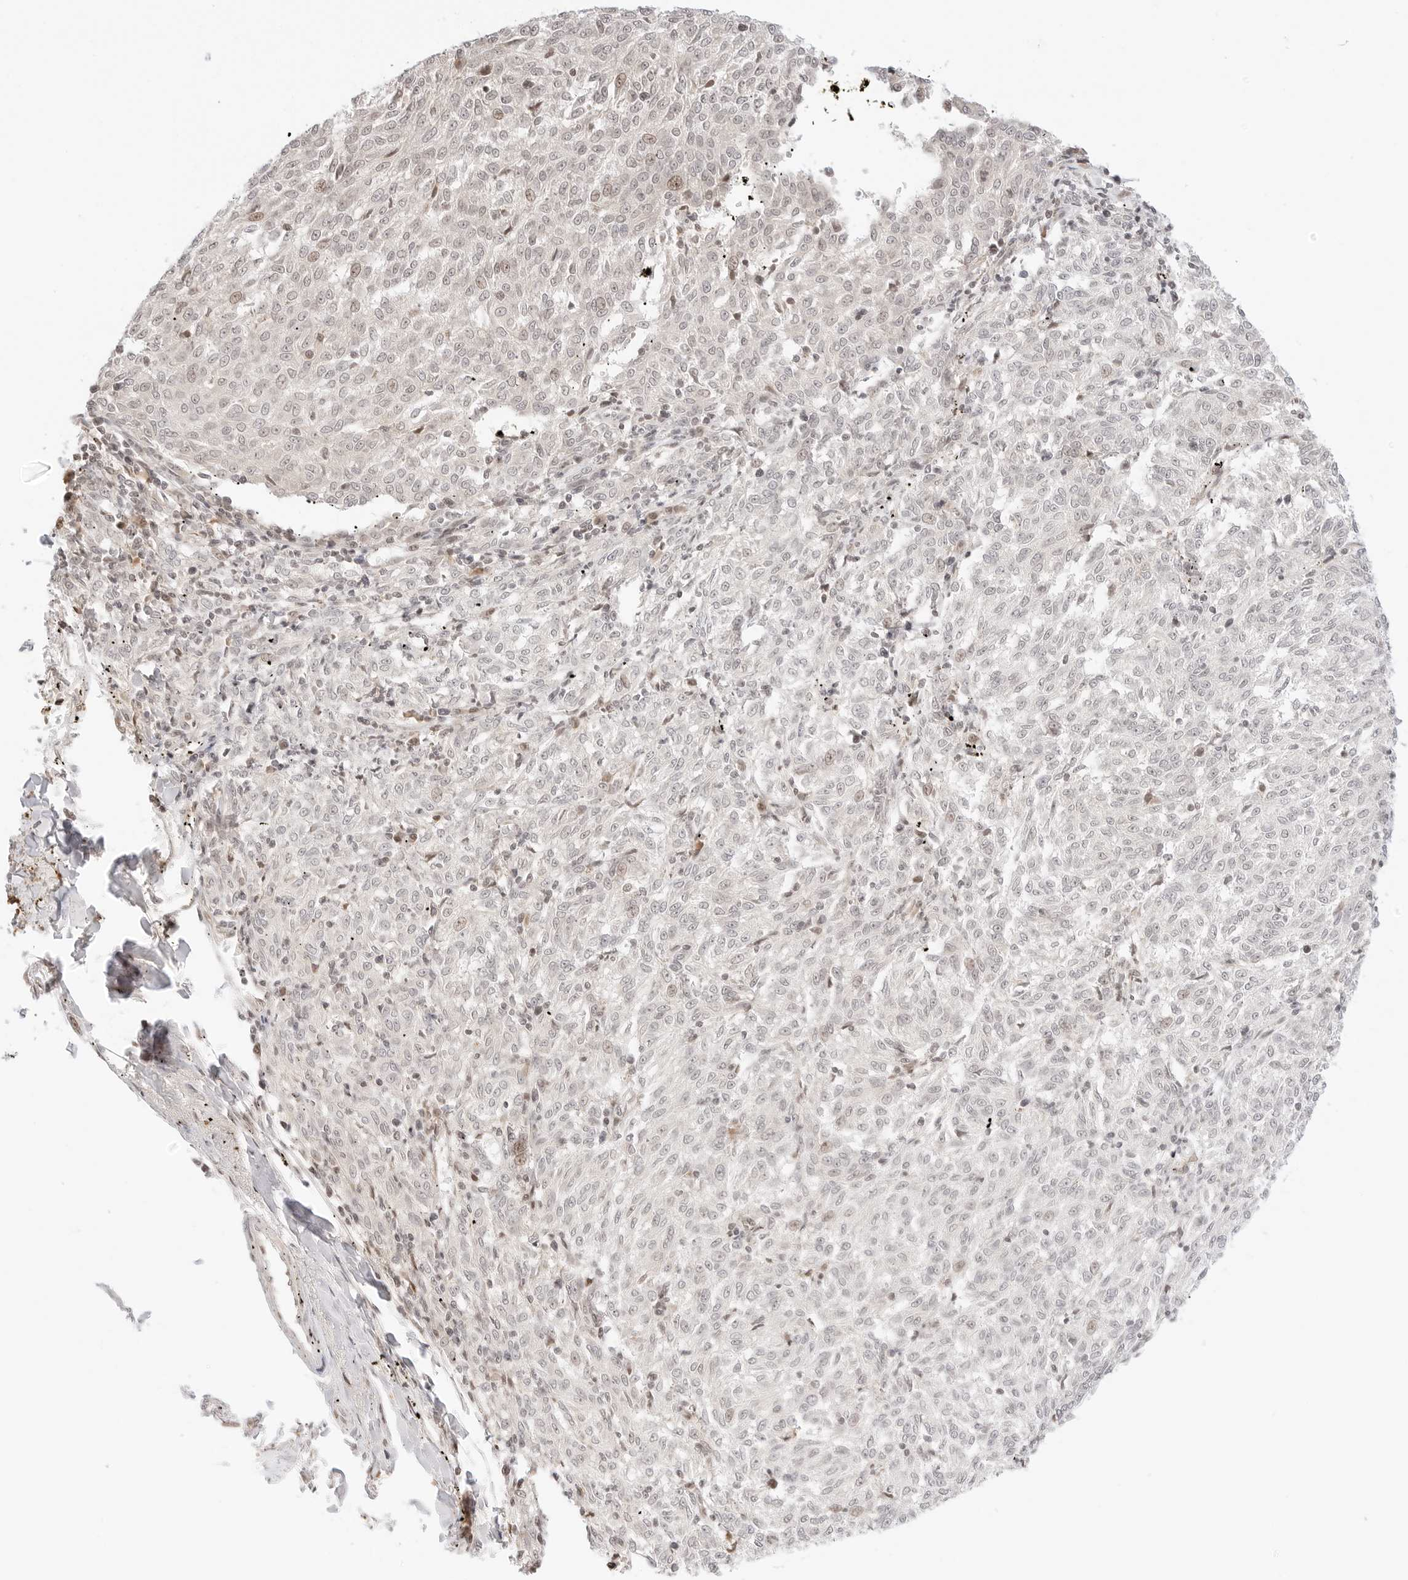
{"staining": {"intensity": "negative", "quantity": "none", "location": "none"}, "tissue": "melanoma", "cell_type": "Tumor cells", "image_type": "cancer", "snomed": [{"axis": "morphology", "description": "Malignant melanoma, NOS"}, {"axis": "topography", "description": "Skin"}], "caption": "Tumor cells show no significant staining in melanoma. The staining was performed using DAB (3,3'-diaminobenzidine) to visualize the protein expression in brown, while the nuclei were stained in blue with hematoxylin (Magnification: 20x).", "gene": "RPS6KL1", "patient": {"sex": "female", "age": 72}}